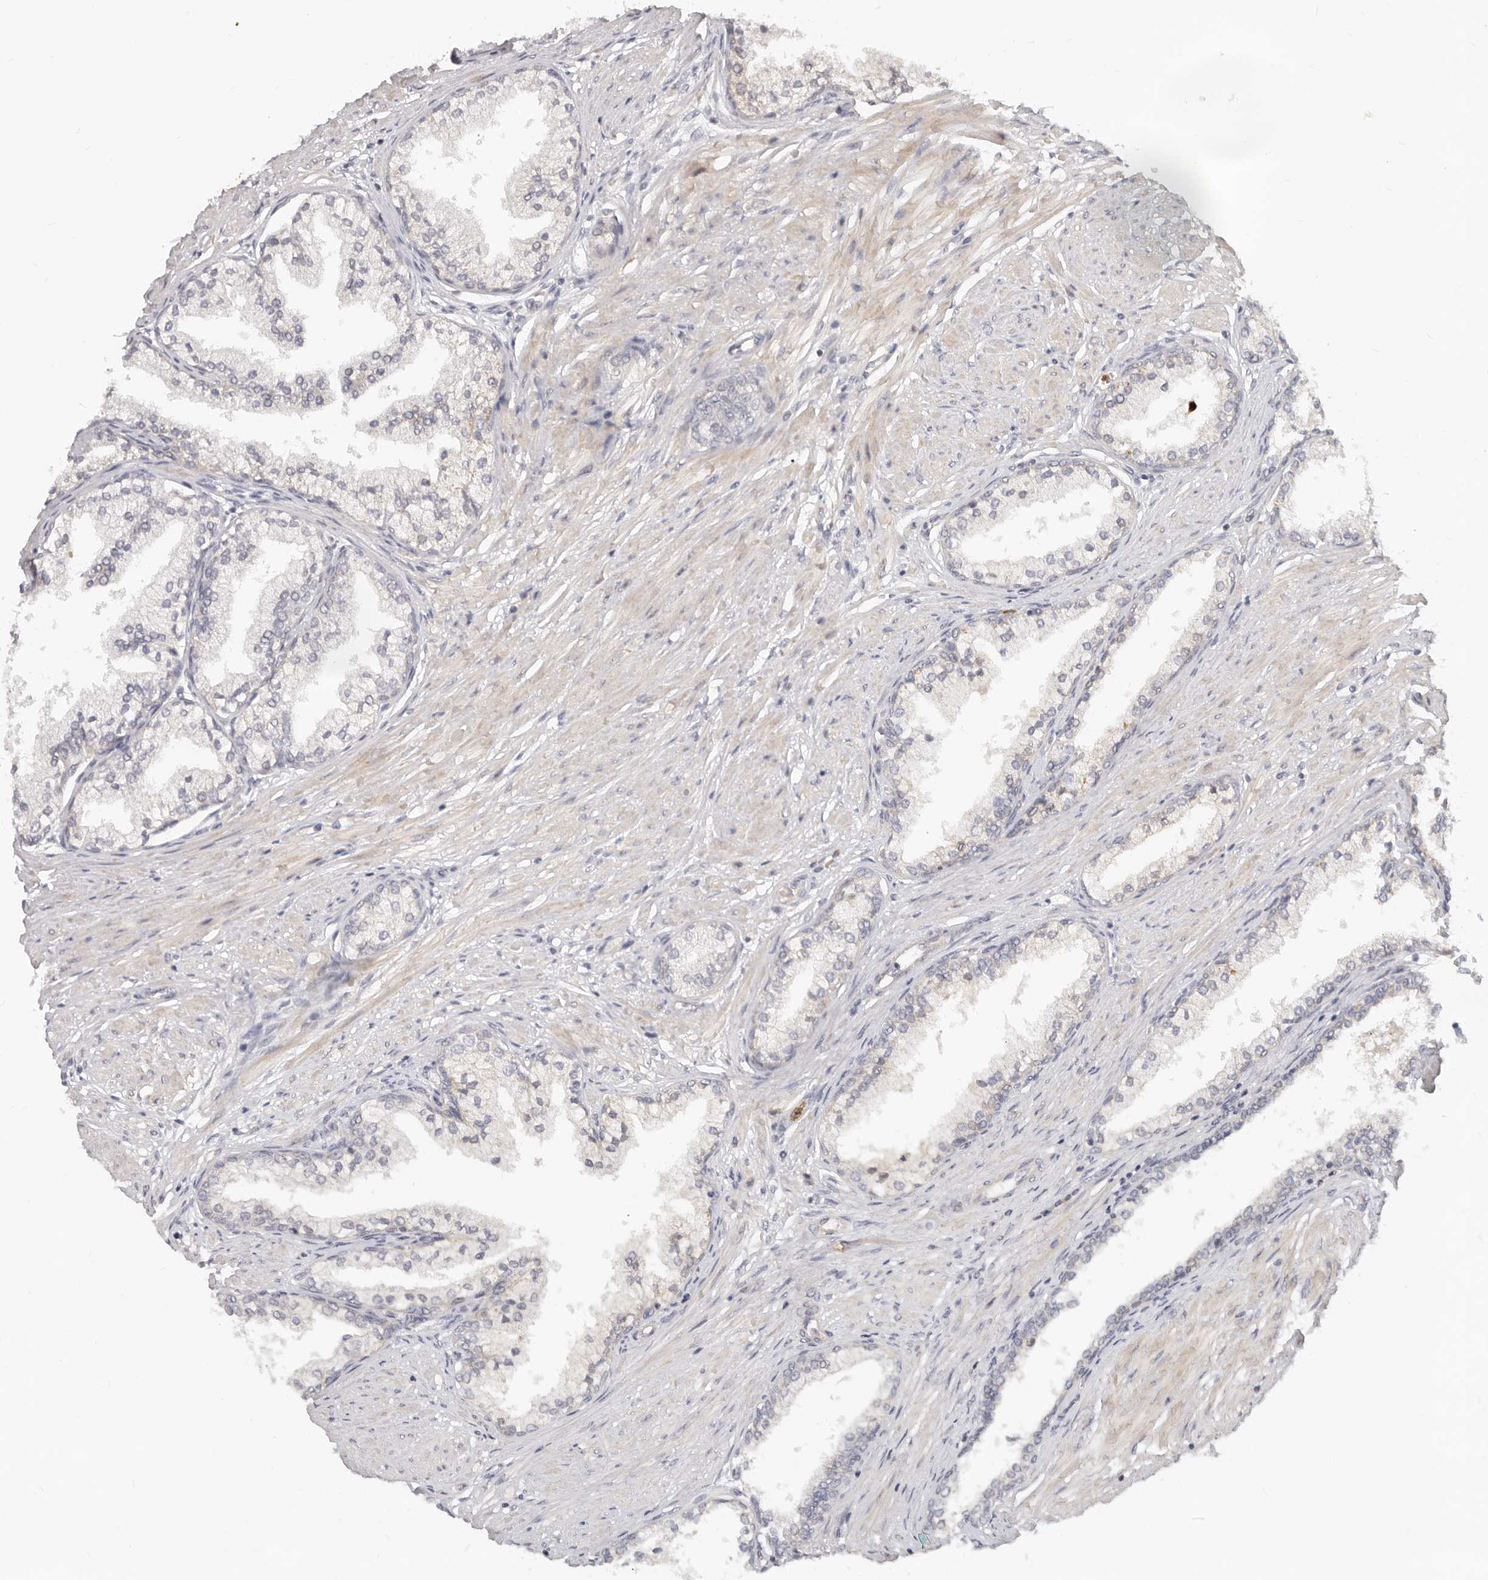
{"staining": {"intensity": "negative", "quantity": "none", "location": "none"}, "tissue": "prostate cancer", "cell_type": "Tumor cells", "image_type": "cancer", "snomed": [{"axis": "morphology", "description": "Adenocarcinoma, High grade"}, {"axis": "topography", "description": "Prostate"}], "caption": "The photomicrograph exhibits no significant staining in tumor cells of prostate adenocarcinoma (high-grade).", "gene": "USP49", "patient": {"sex": "male", "age": 61}}